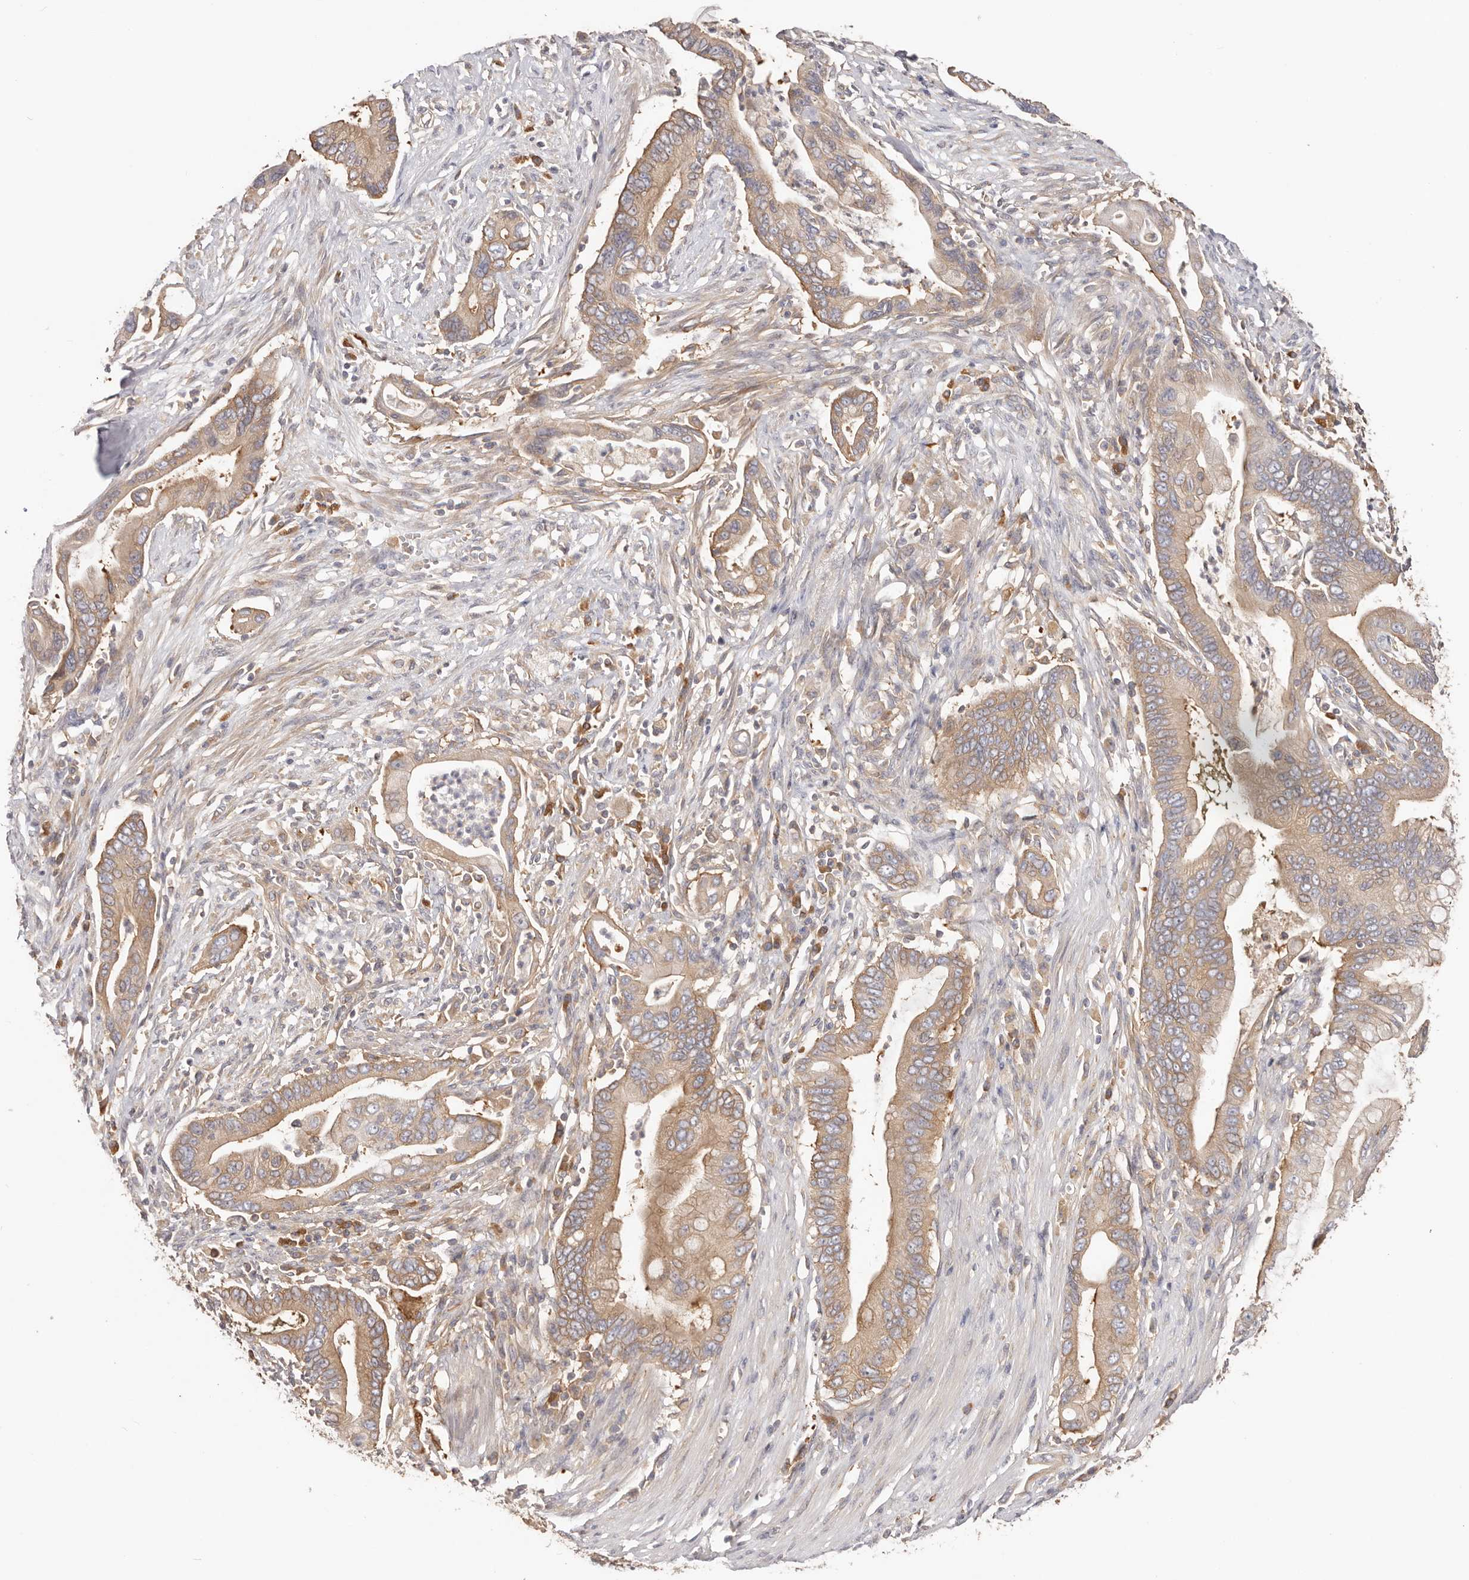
{"staining": {"intensity": "moderate", "quantity": ">75%", "location": "cytoplasmic/membranous"}, "tissue": "pancreatic cancer", "cell_type": "Tumor cells", "image_type": "cancer", "snomed": [{"axis": "morphology", "description": "Adenocarcinoma, NOS"}, {"axis": "topography", "description": "Pancreas"}], "caption": "Protein staining reveals moderate cytoplasmic/membranous staining in about >75% of tumor cells in pancreatic cancer (adenocarcinoma).", "gene": "EPRS1", "patient": {"sex": "male", "age": 78}}